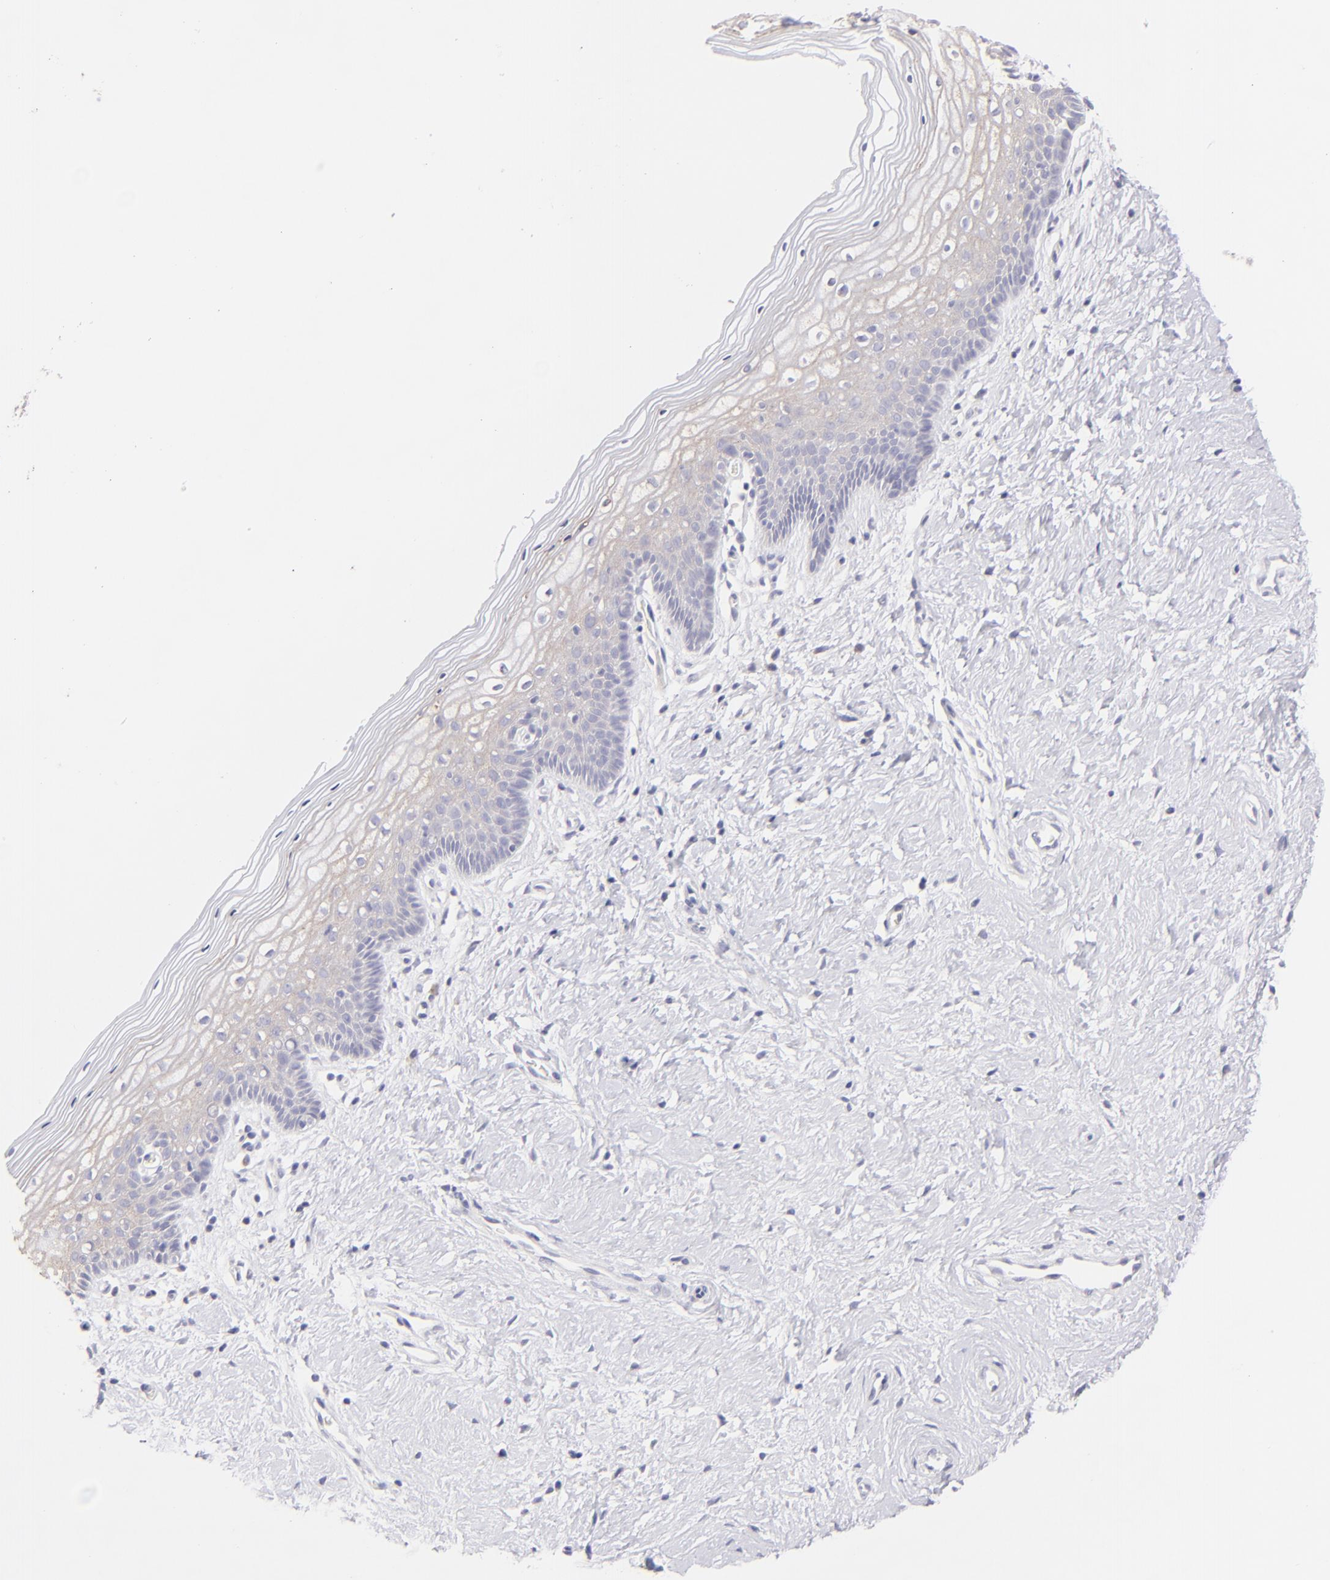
{"staining": {"intensity": "weak", "quantity": "25%-75%", "location": "cytoplasmic/membranous"}, "tissue": "vagina", "cell_type": "Squamous epithelial cells", "image_type": "normal", "snomed": [{"axis": "morphology", "description": "Normal tissue, NOS"}, {"axis": "topography", "description": "Vagina"}], "caption": "Vagina stained with DAB (3,3'-diaminobenzidine) immunohistochemistry (IHC) displays low levels of weak cytoplasmic/membranous staining in about 25%-75% of squamous epithelial cells.", "gene": "CLDN4", "patient": {"sex": "female", "age": 46}}